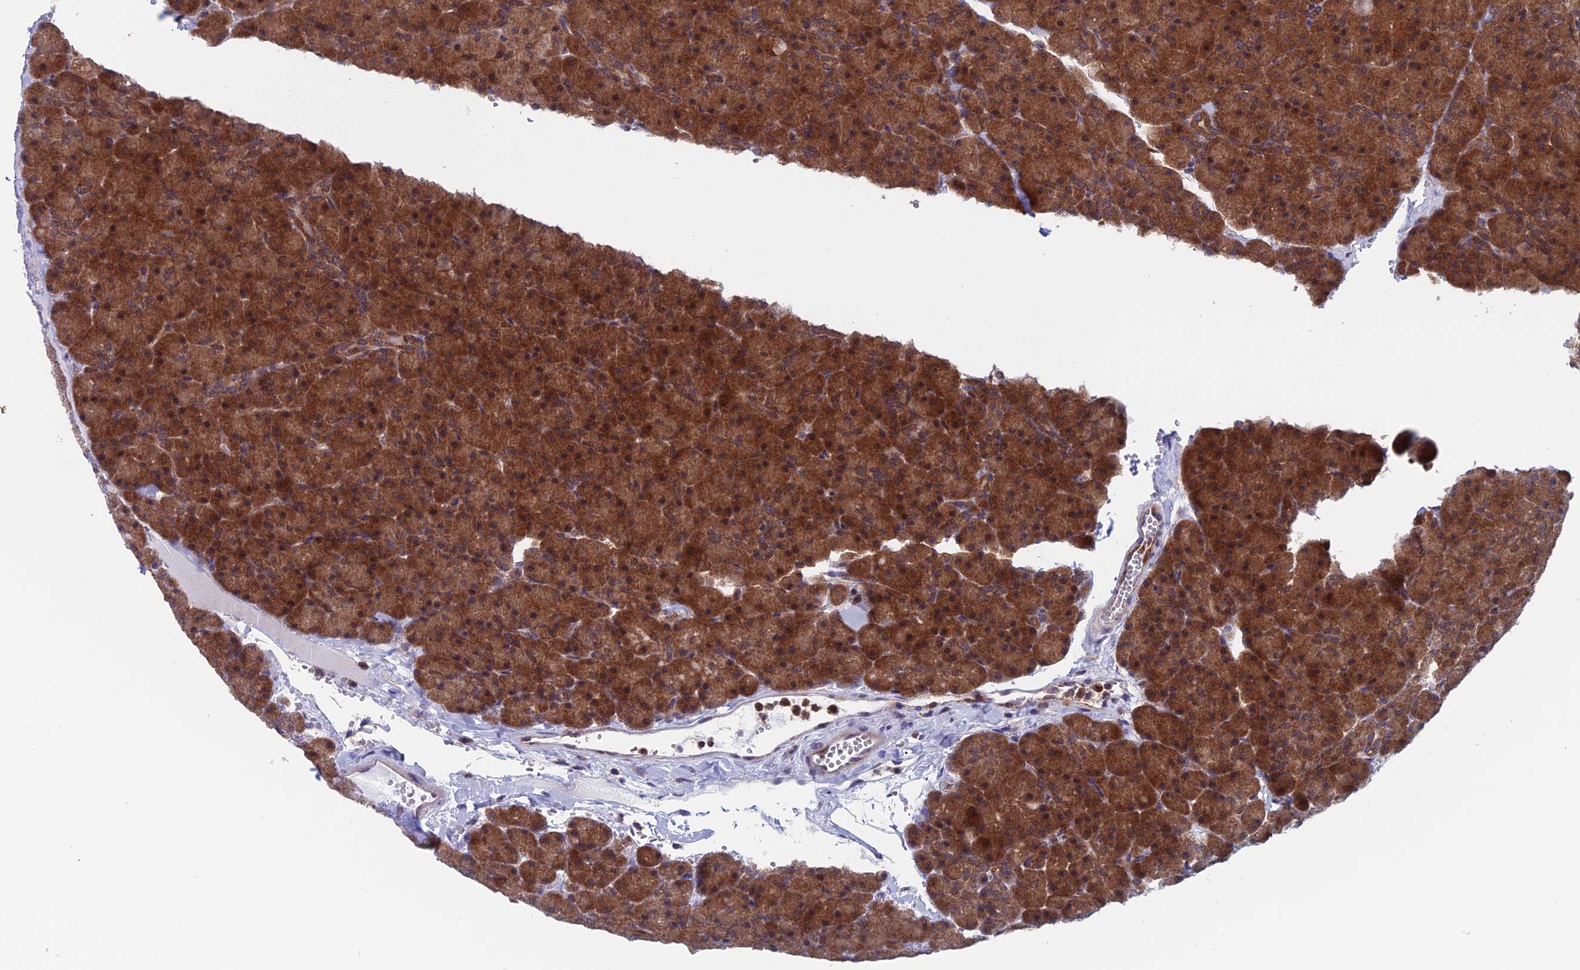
{"staining": {"intensity": "strong", "quantity": ">75%", "location": "cytoplasmic/membranous,nuclear"}, "tissue": "pancreas", "cell_type": "Exocrine glandular cells", "image_type": "normal", "snomed": [{"axis": "morphology", "description": "Normal tissue, NOS"}, {"axis": "topography", "description": "Pancreas"}], "caption": "Exocrine glandular cells reveal high levels of strong cytoplasmic/membranous,nuclear positivity in approximately >75% of cells in normal pancreas. Nuclei are stained in blue.", "gene": "IGBP1", "patient": {"sex": "male", "age": 36}}